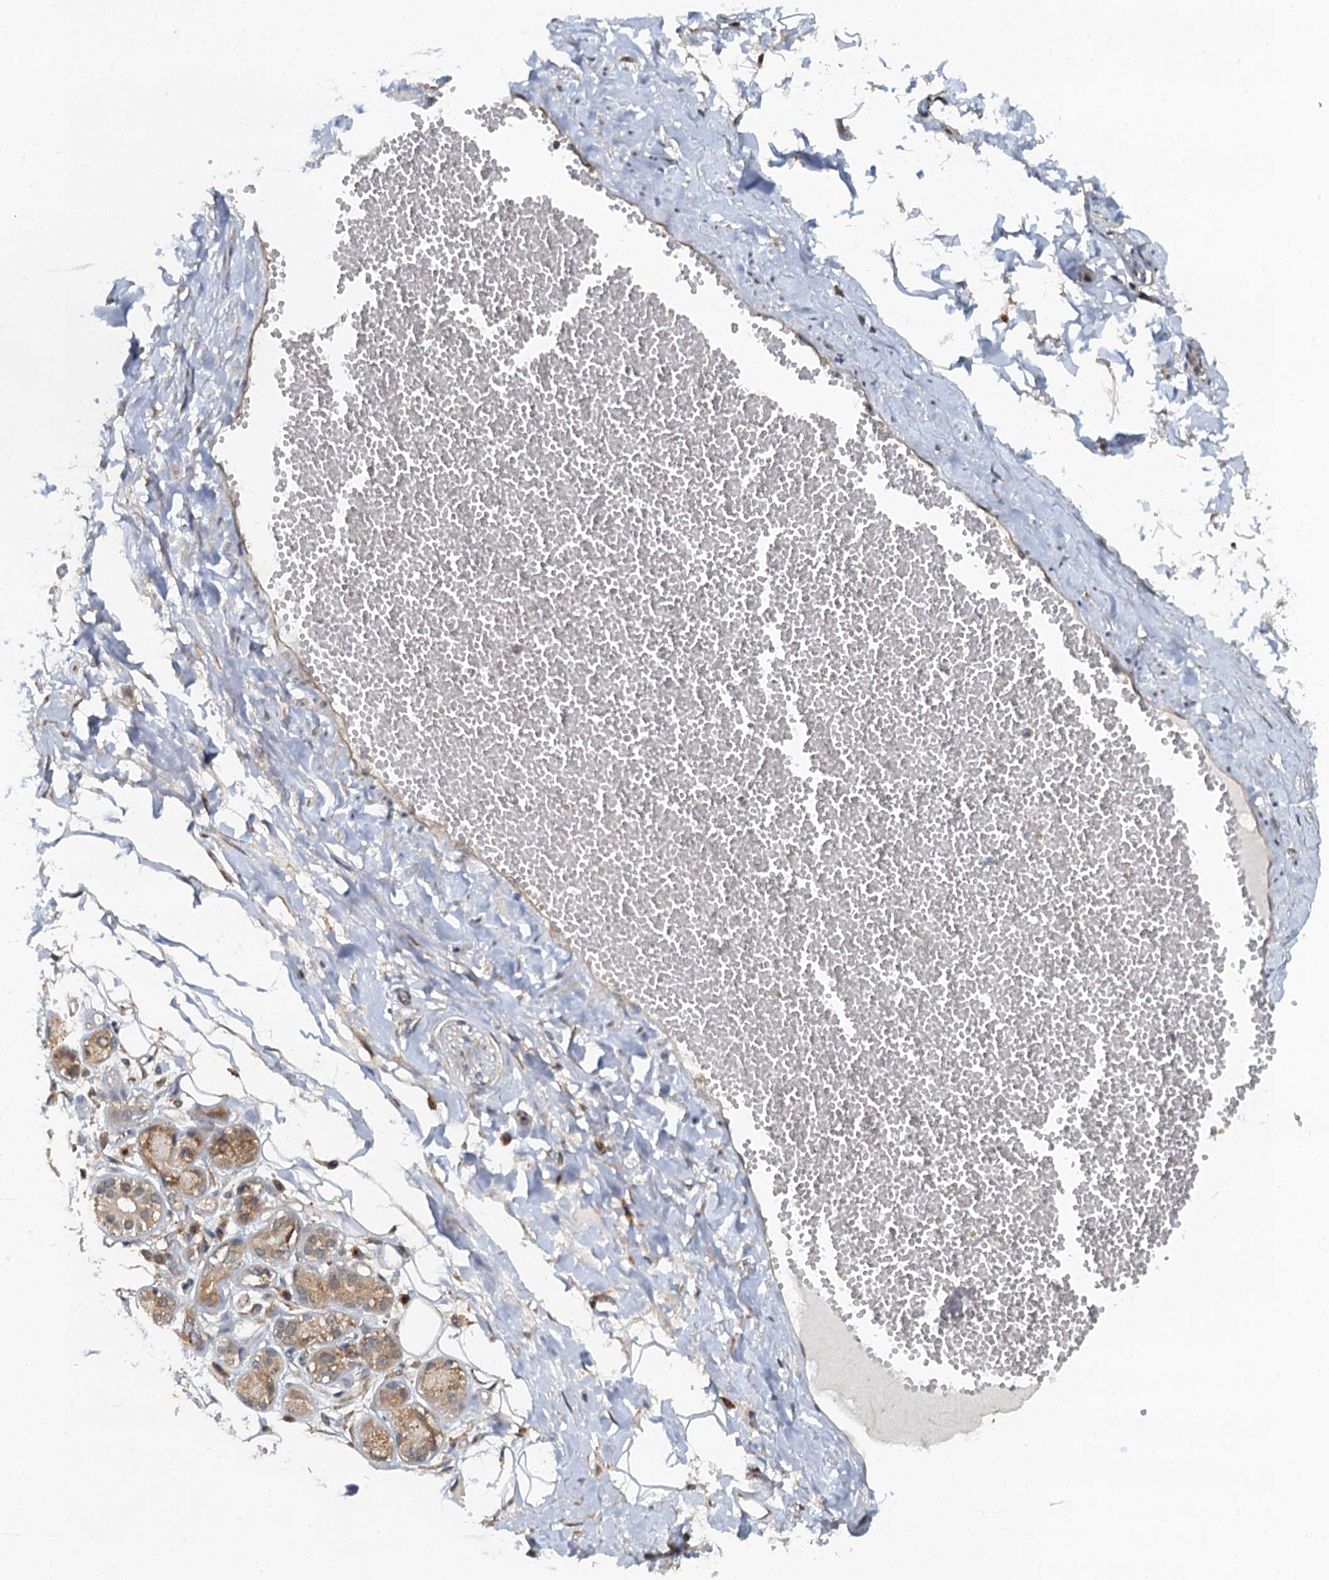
{"staining": {"intensity": "weak", "quantity": "<25%", "location": "cytoplasmic/membranous"}, "tissue": "adipose tissue", "cell_type": "Adipocytes", "image_type": "normal", "snomed": [{"axis": "morphology", "description": "Normal tissue, NOS"}, {"axis": "morphology", "description": "Inflammation, NOS"}, {"axis": "topography", "description": "Salivary gland"}, {"axis": "topography", "description": "Peripheral nerve tissue"}], "caption": "Immunohistochemistry histopathology image of unremarkable human adipose tissue stained for a protein (brown), which demonstrates no positivity in adipocytes.", "gene": "TBCK", "patient": {"sex": "female", "age": 75}}